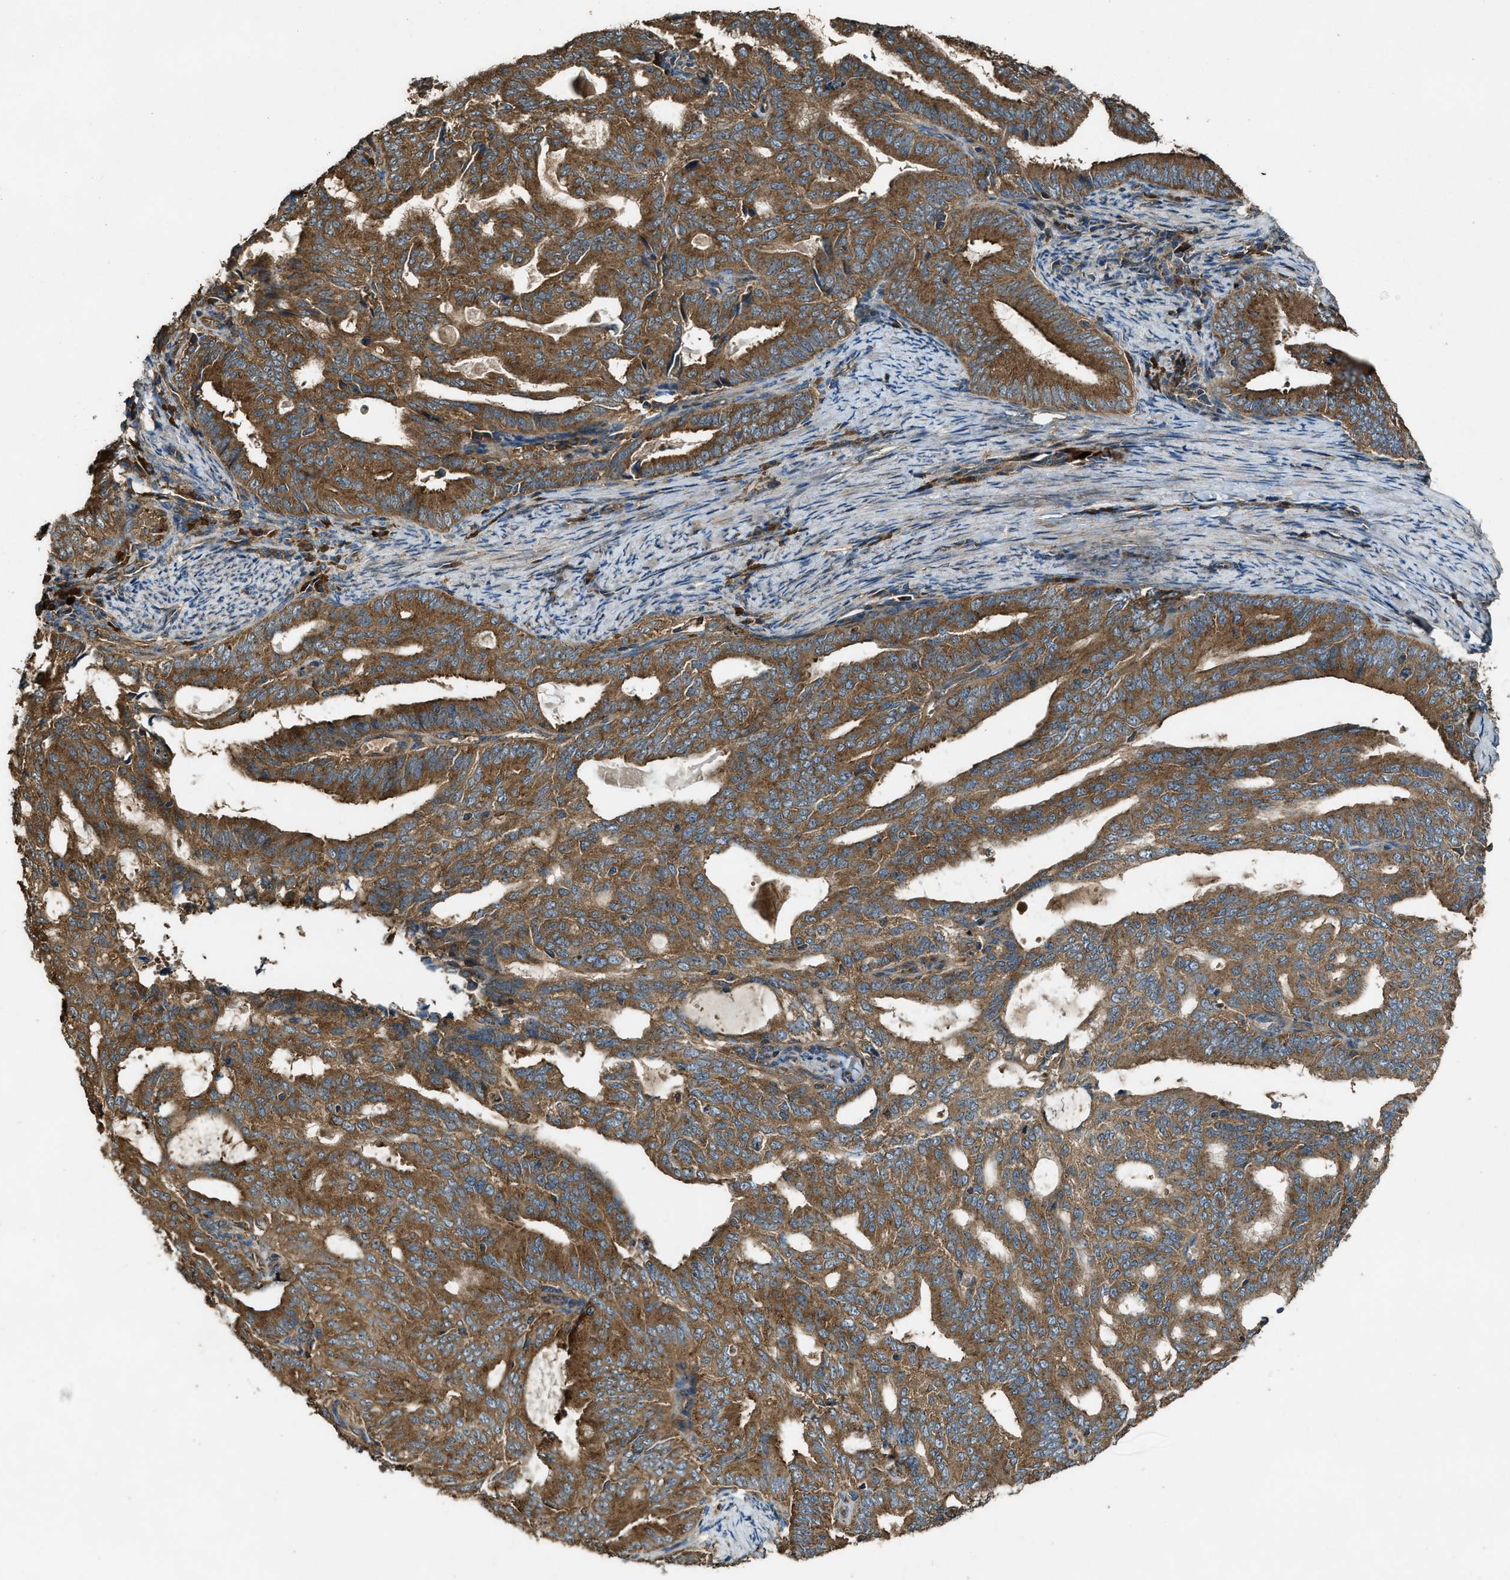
{"staining": {"intensity": "moderate", "quantity": ">75%", "location": "cytoplasmic/membranous"}, "tissue": "endometrial cancer", "cell_type": "Tumor cells", "image_type": "cancer", "snomed": [{"axis": "morphology", "description": "Adenocarcinoma, NOS"}, {"axis": "topography", "description": "Endometrium"}], "caption": "DAB immunohistochemical staining of endometrial cancer displays moderate cytoplasmic/membranous protein positivity in about >75% of tumor cells.", "gene": "MAP3K8", "patient": {"sex": "female", "age": 58}}